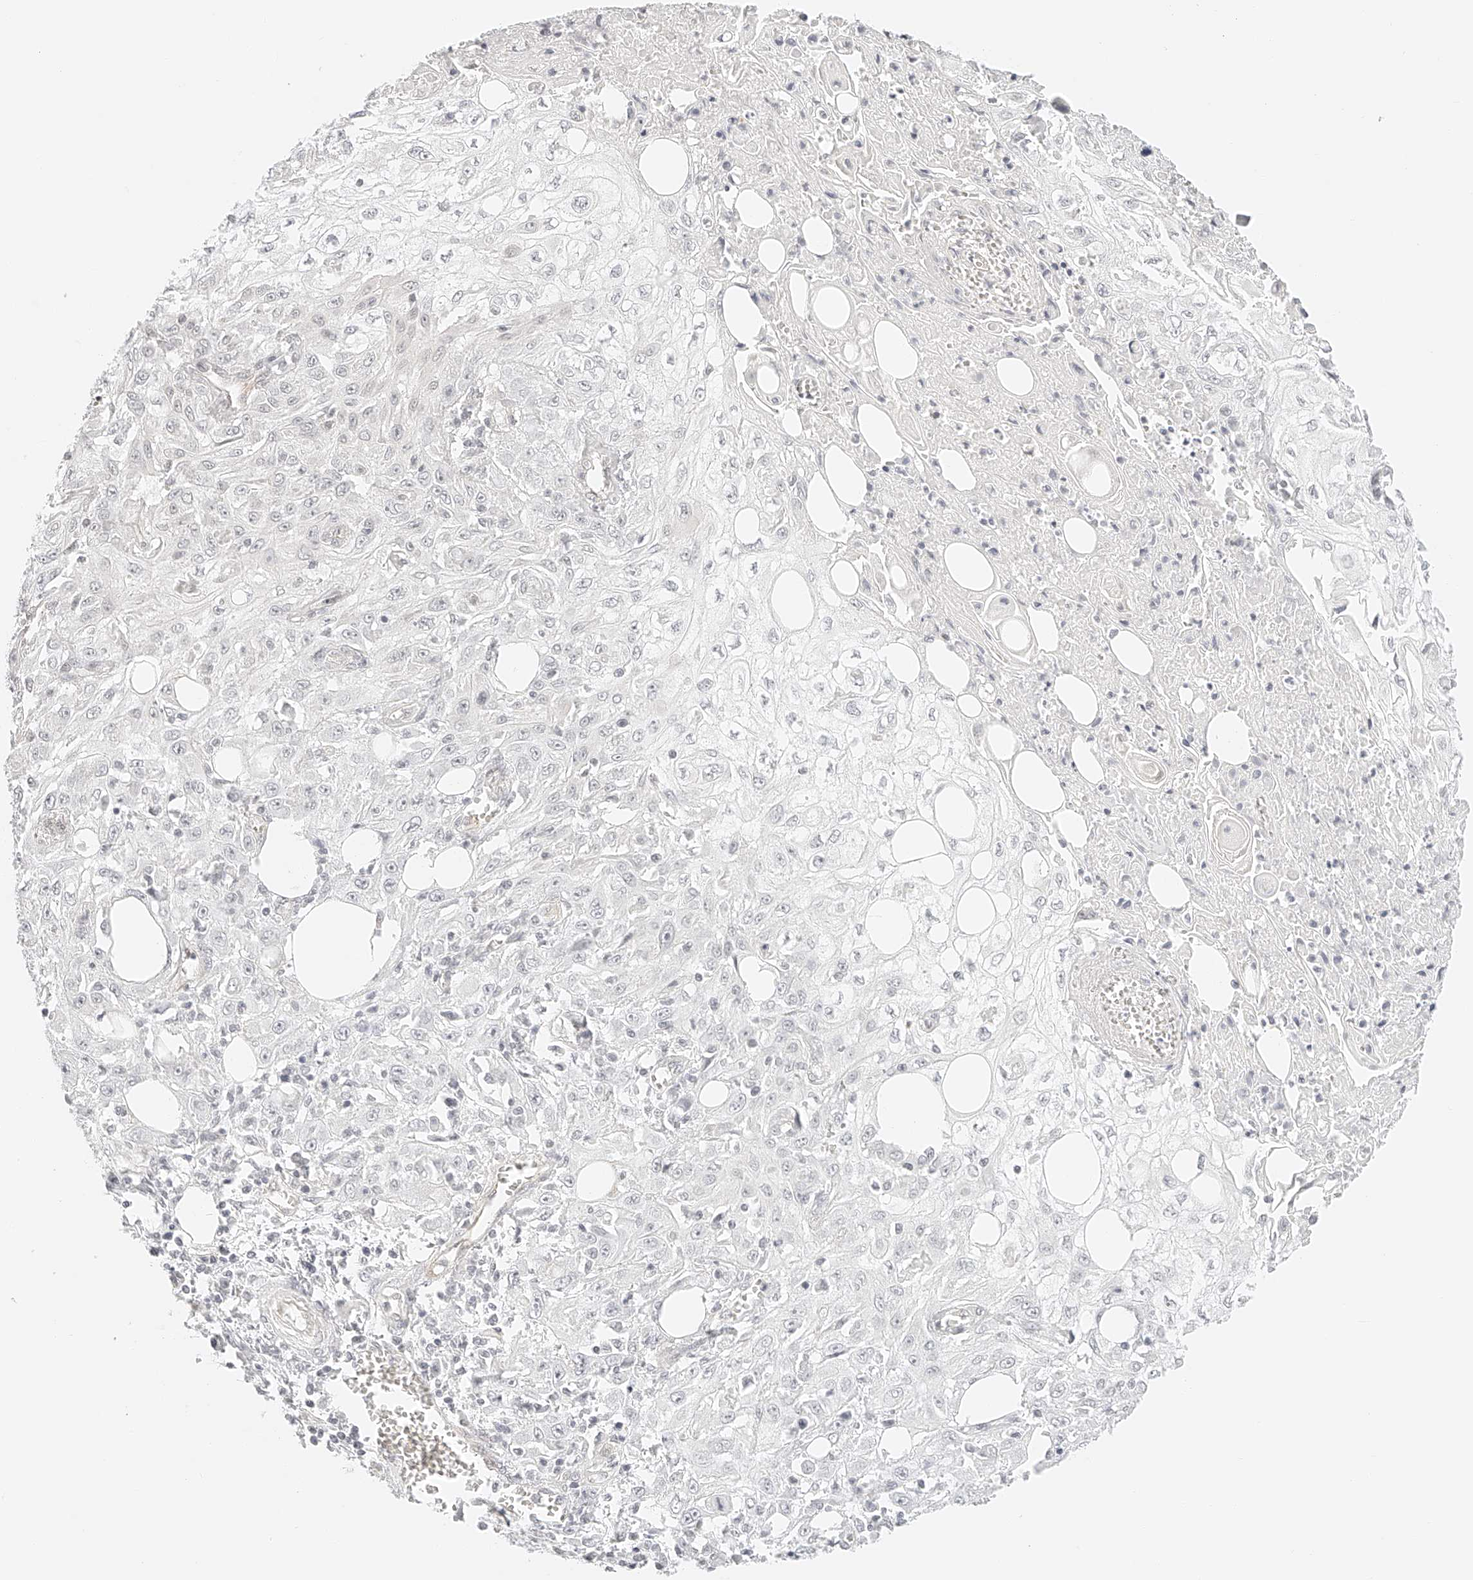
{"staining": {"intensity": "negative", "quantity": "none", "location": "none"}, "tissue": "skin cancer", "cell_type": "Tumor cells", "image_type": "cancer", "snomed": [{"axis": "morphology", "description": "Squamous cell carcinoma, NOS"}, {"axis": "morphology", "description": "Squamous cell carcinoma, metastatic, NOS"}, {"axis": "topography", "description": "Skin"}, {"axis": "topography", "description": "Lymph node"}], "caption": "Immunohistochemical staining of human metastatic squamous cell carcinoma (skin) reveals no significant expression in tumor cells.", "gene": "ZFP69", "patient": {"sex": "male", "age": 75}}